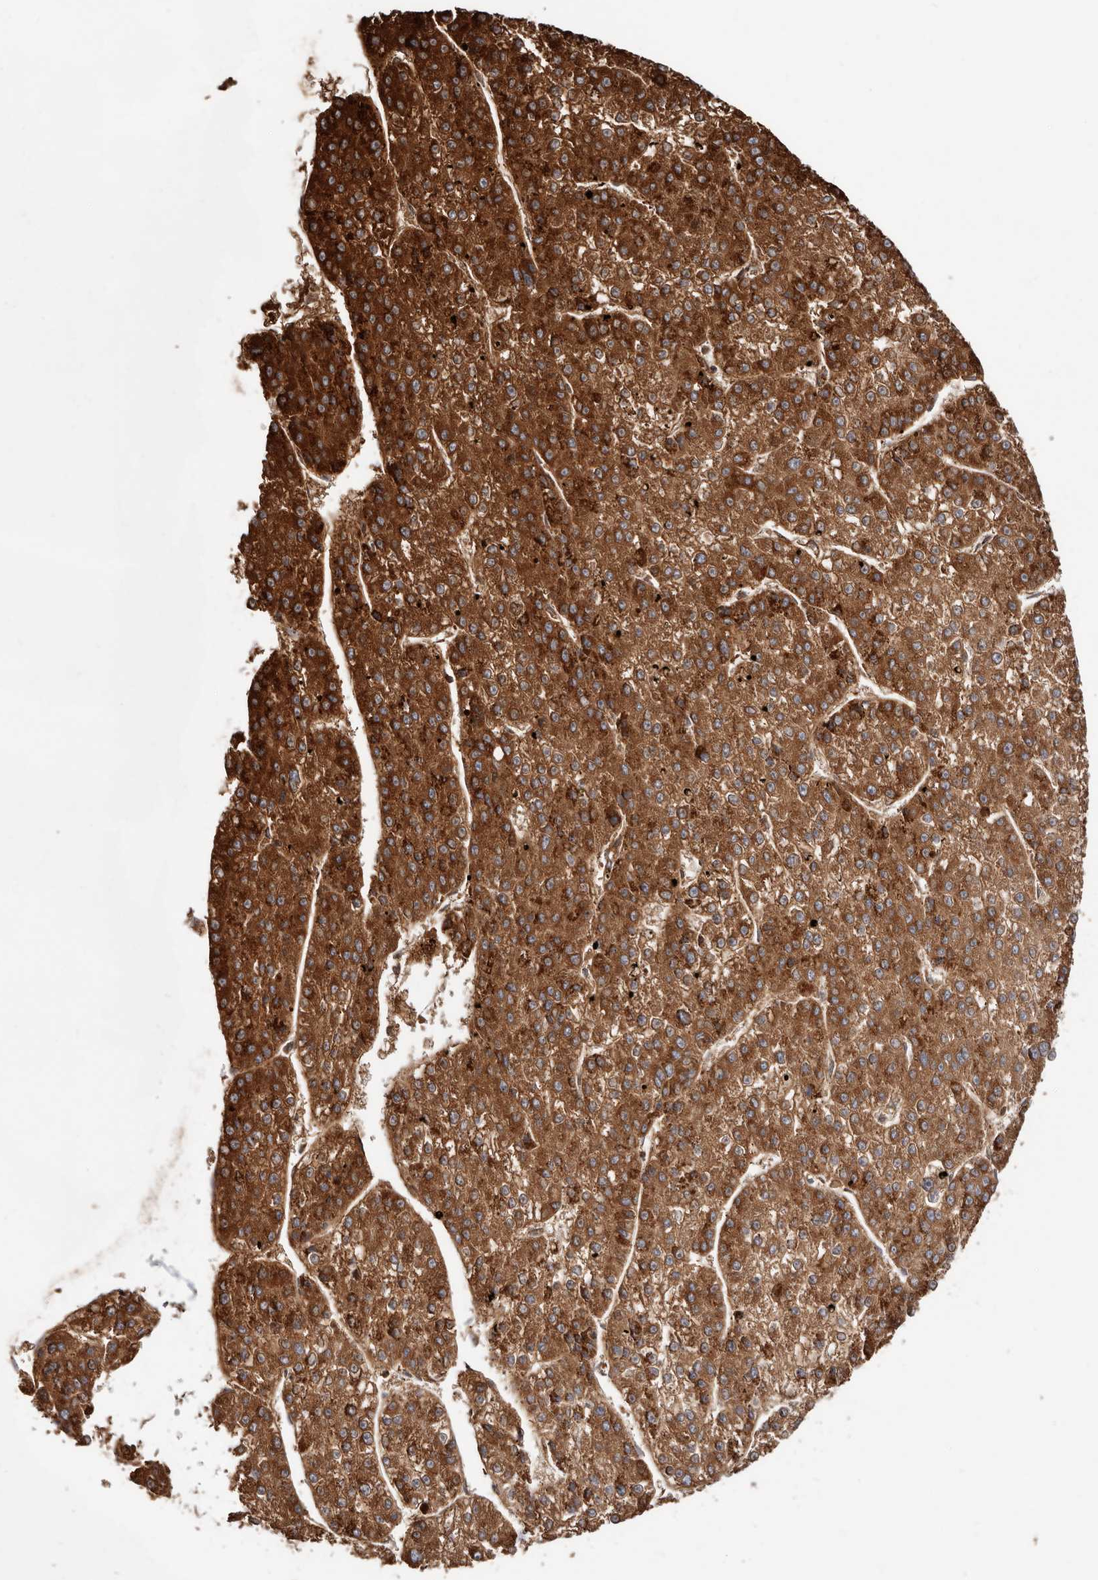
{"staining": {"intensity": "strong", "quantity": ">75%", "location": "cytoplasmic/membranous"}, "tissue": "liver cancer", "cell_type": "Tumor cells", "image_type": "cancer", "snomed": [{"axis": "morphology", "description": "Carcinoma, Hepatocellular, NOS"}, {"axis": "topography", "description": "Liver"}], "caption": "Protein expression analysis of human liver cancer (hepatocellular carcinoma) reveals strong cytoplasmic/membranous expression in about >75% of tumor cells.", "gene": "PRKACB", "patient": {"sex": "female", "age": 73}}